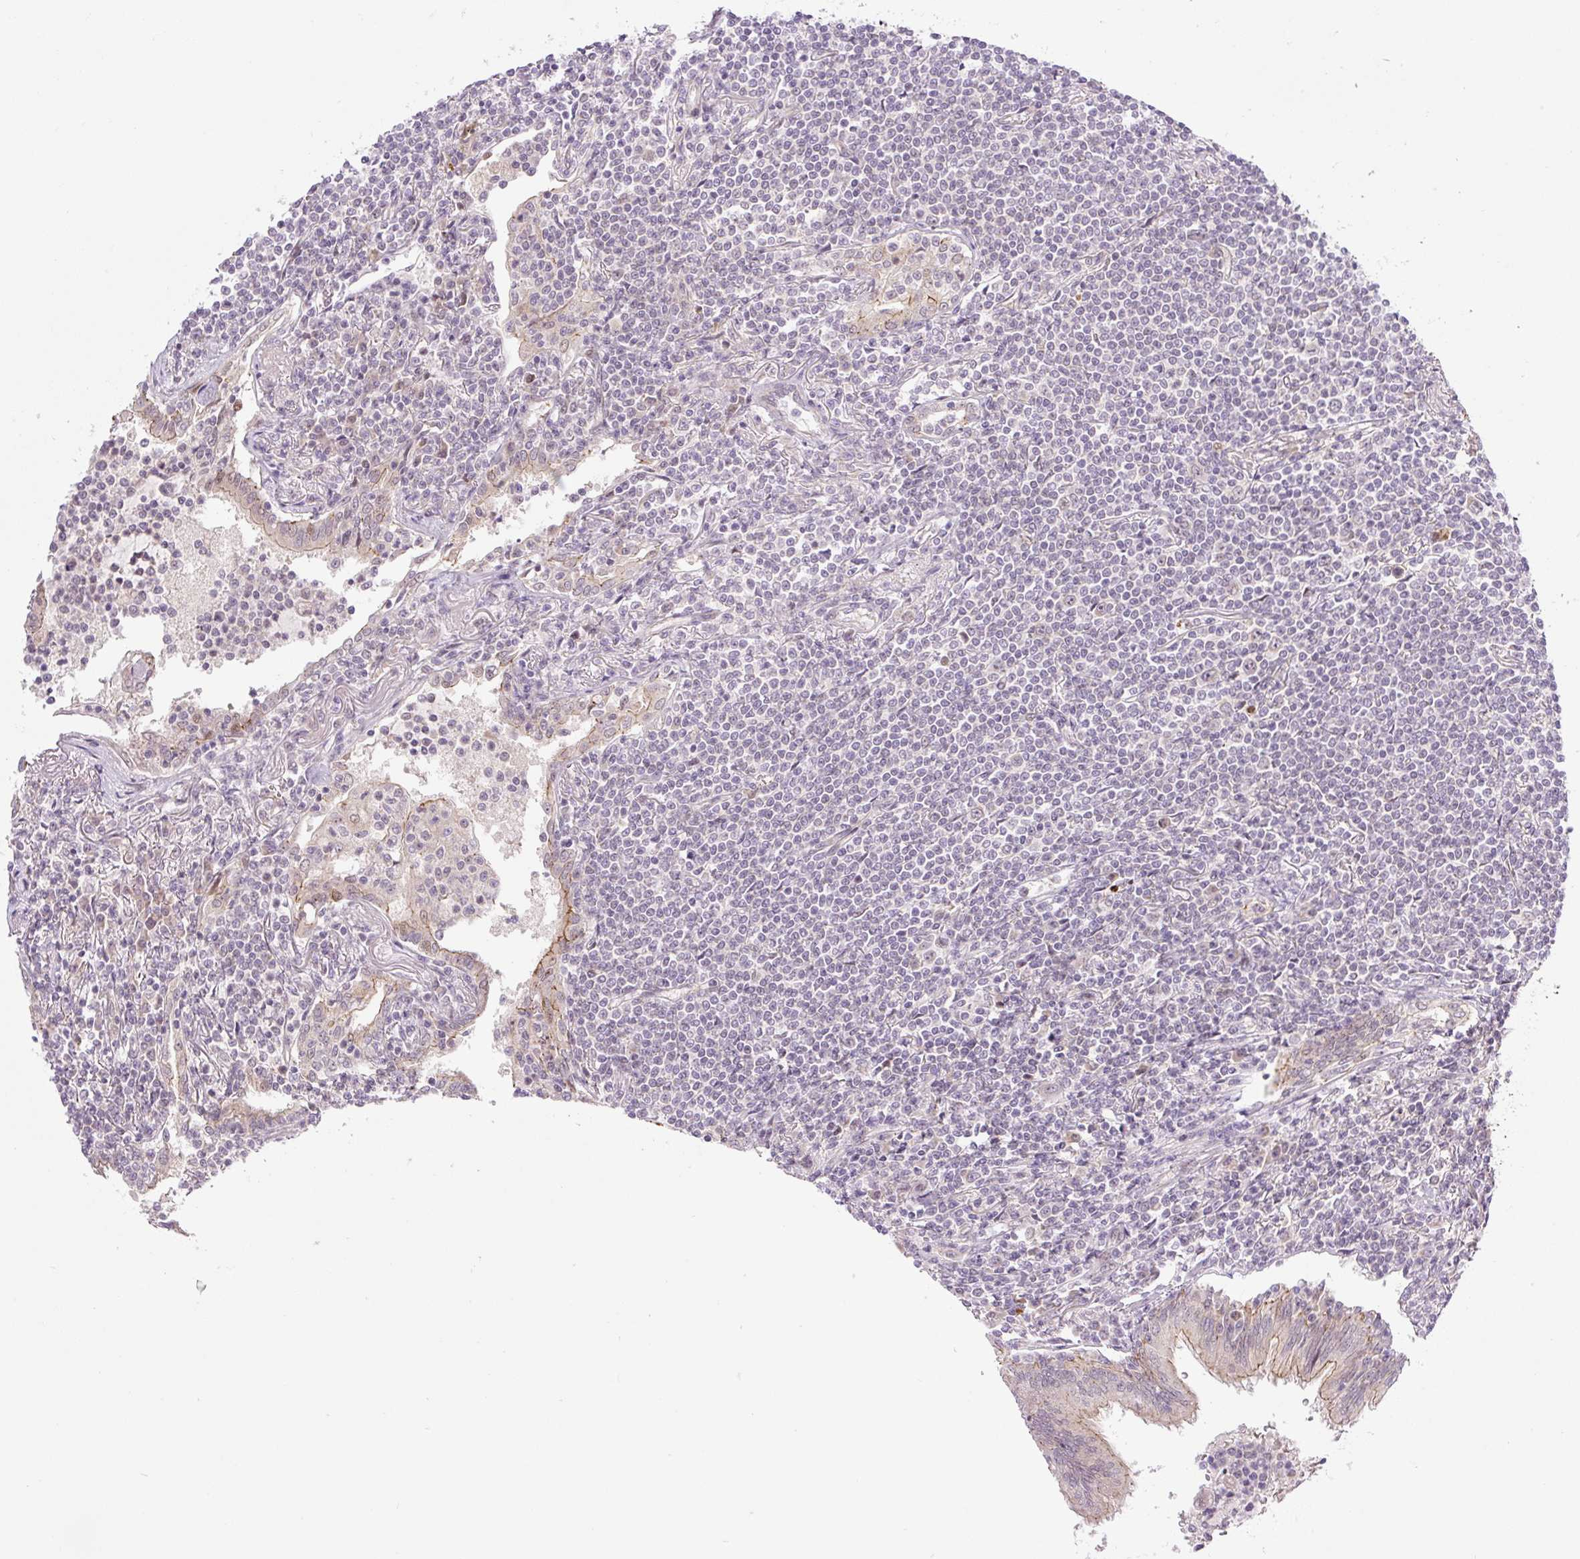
{"staining": {"intensity": "negative", "quantity": "none", "location": "none"}, "tissue": "lymphoma", "cell_type": "Tumor cells", "image_type": "cancer", "snomed": [{"axis": "morphology", "description": "Malignant lymphoma, non-Hodgkin's type, Low grade"}, {"axis": "topography", "description": "Lung"}], "caption": "Immunohistochemical staining of human malignant lymphoma, non-Hodgkin's type (low-grade) reveals no significant expression in tumor cells.", "gene": "ICE1", "patient": {"sex": "female", "age": 71}}